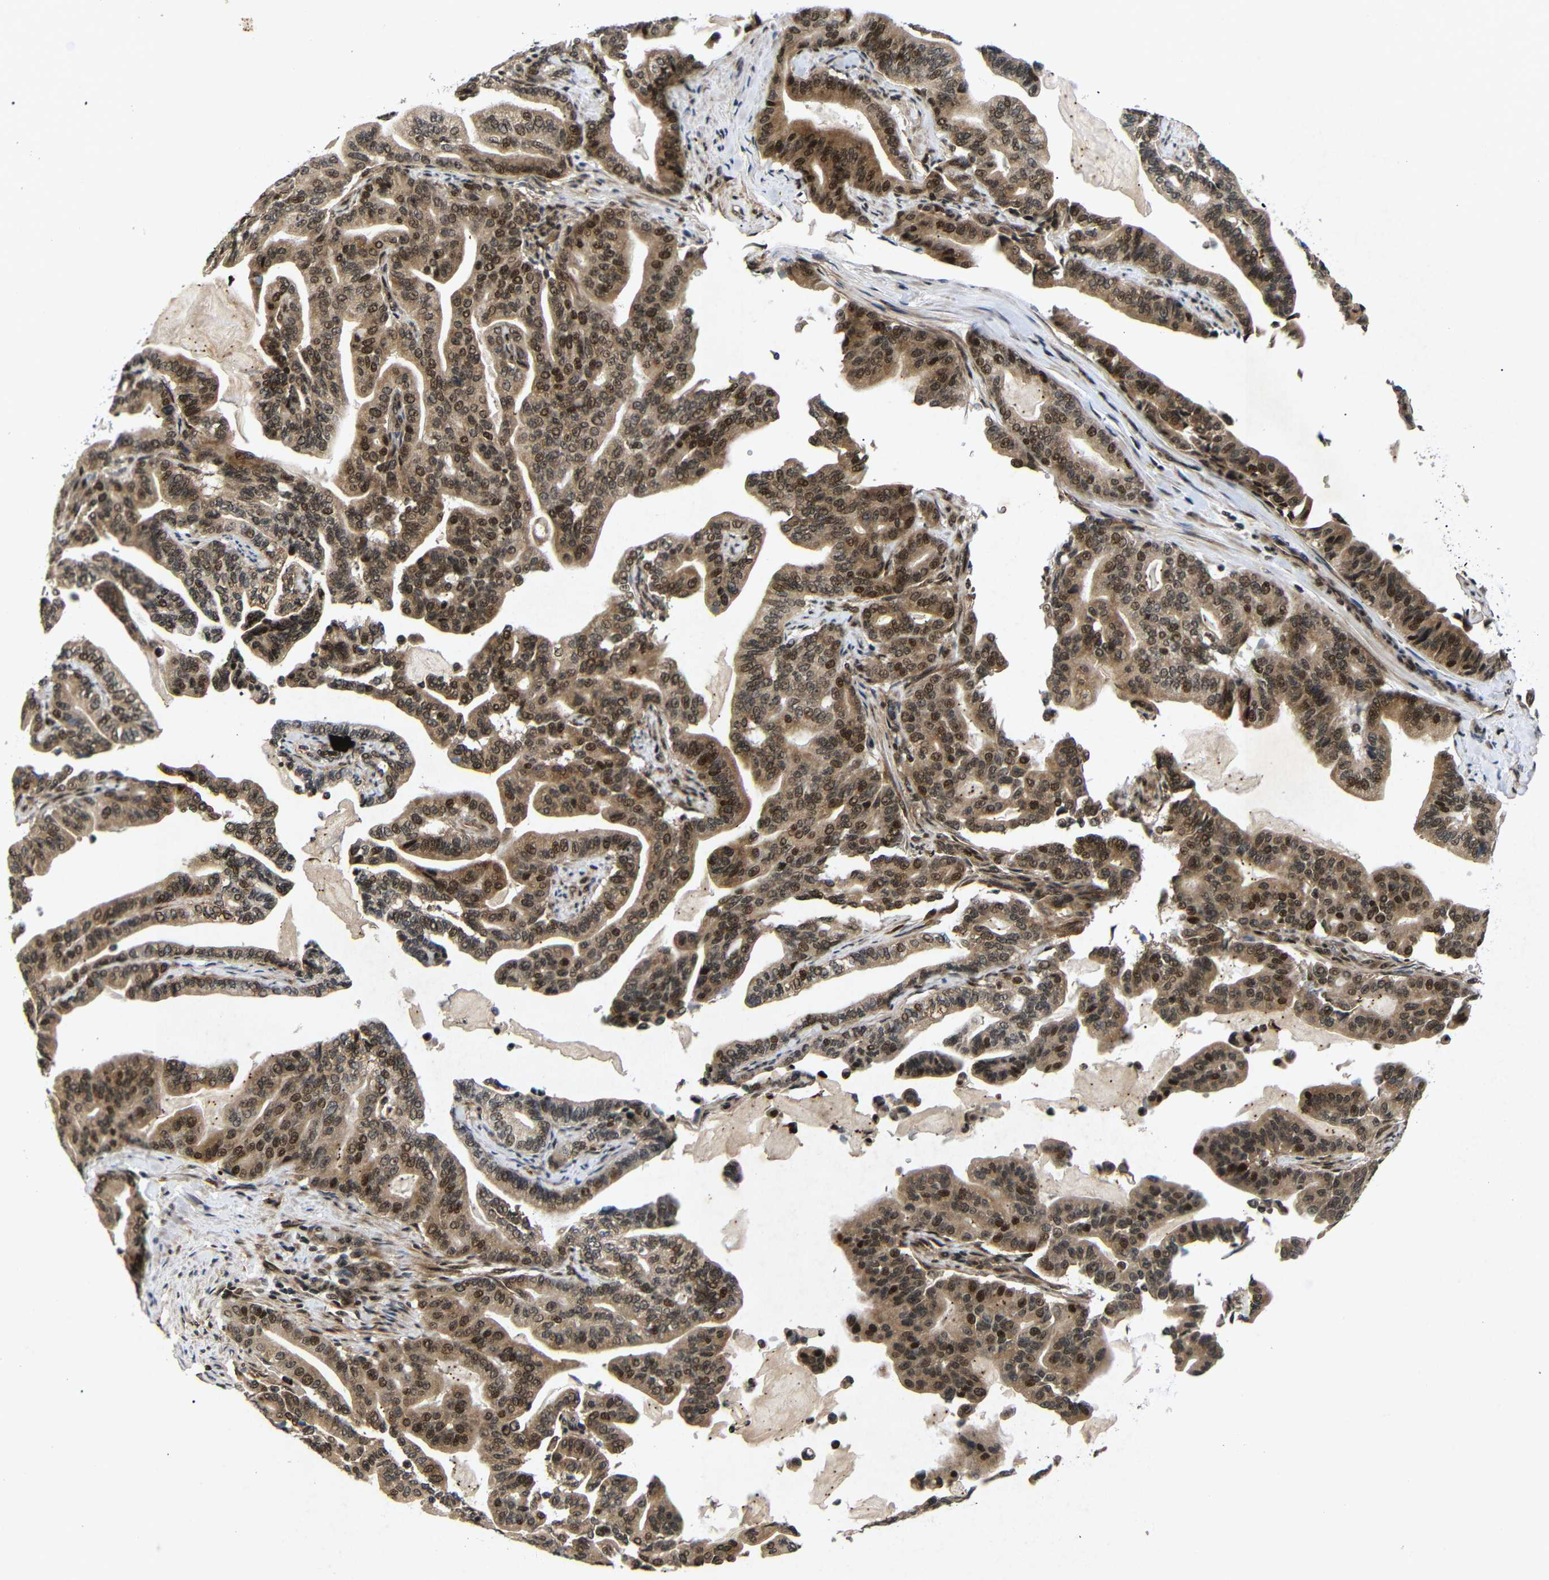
{"staining": {"intensity": "moderate", "quantity": ">75%", "location": "cytoplasmic/membranous,nuclear"}, "tissue": "pancreatic cancer", "cell_type": "Tumor cells", "image_type": "cancer", "snomed": [{"axis": "morphology", "description": "Adenocarcinoma, NOS"}, {"axis": "topography", "description": "Pancreas"}], "caption": "Immunohistochemical staining of pancreatic cancer (adenocarcinoma) reveals medium levels of moderate cytoplasmic/membranous and nuclear staining in about >75% of tumor cells. The protein of interest is stained brown, and the nuclei are stained in blue (DAB IHC with brightfield microscopy, high magnification).", "gene": "KIF23", "patient": {"sex": "male", "age": 63}}